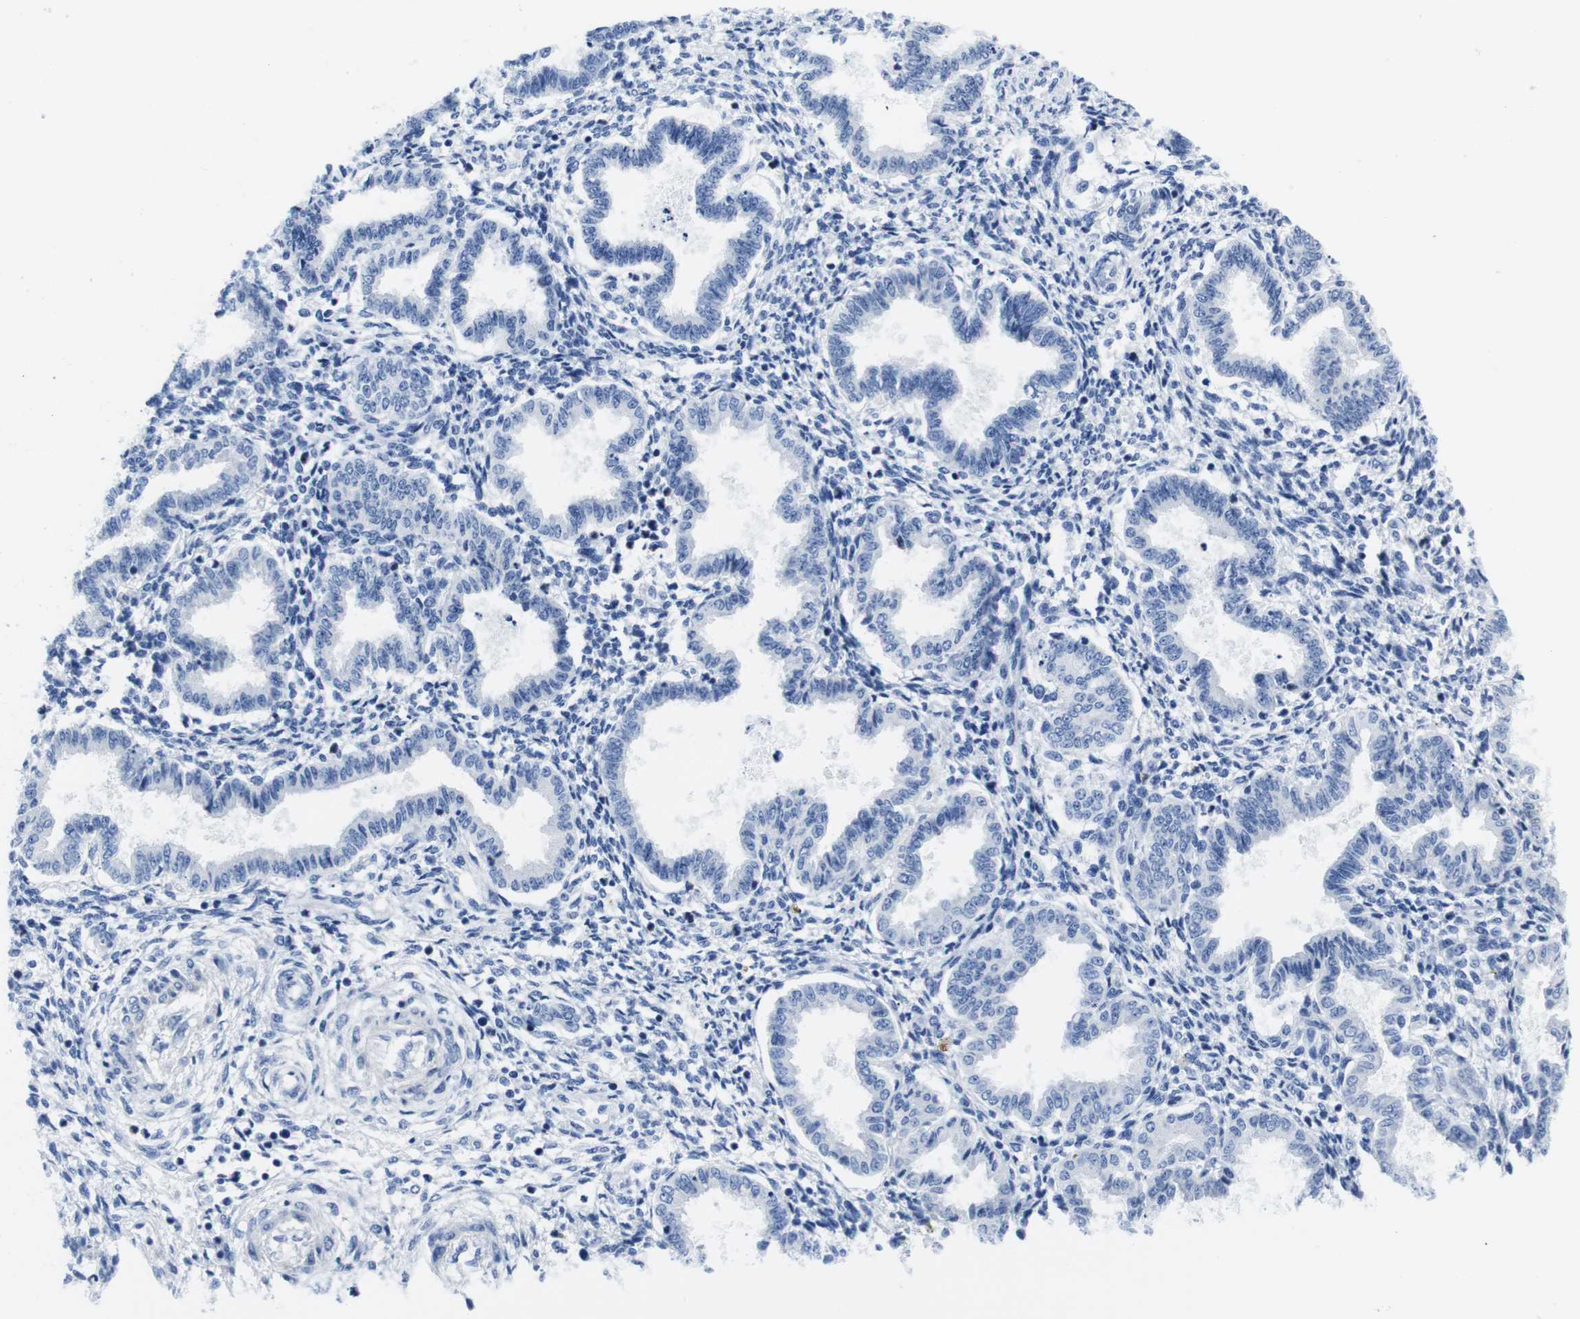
{"staining": {"intensity": "negative", "quantity": "none", "location": "none"}, "tissue": "endometrium", "cell_type": "Cells in endometrial stroma", "image_type": "normal", "snomed": [{"axis": "morphology", "description": "Normal tissue, NOS"}, {"axis": "topography", "description": "Endometrium"}], "caption": "This is a photomicrograph of immunohistochemistry (IHC) staining of normal endometrium, which shows no positivity in cells in endometrial stroma.", "gene": "EIF4A1", "patient": {"sex": "female", "age": 33}}